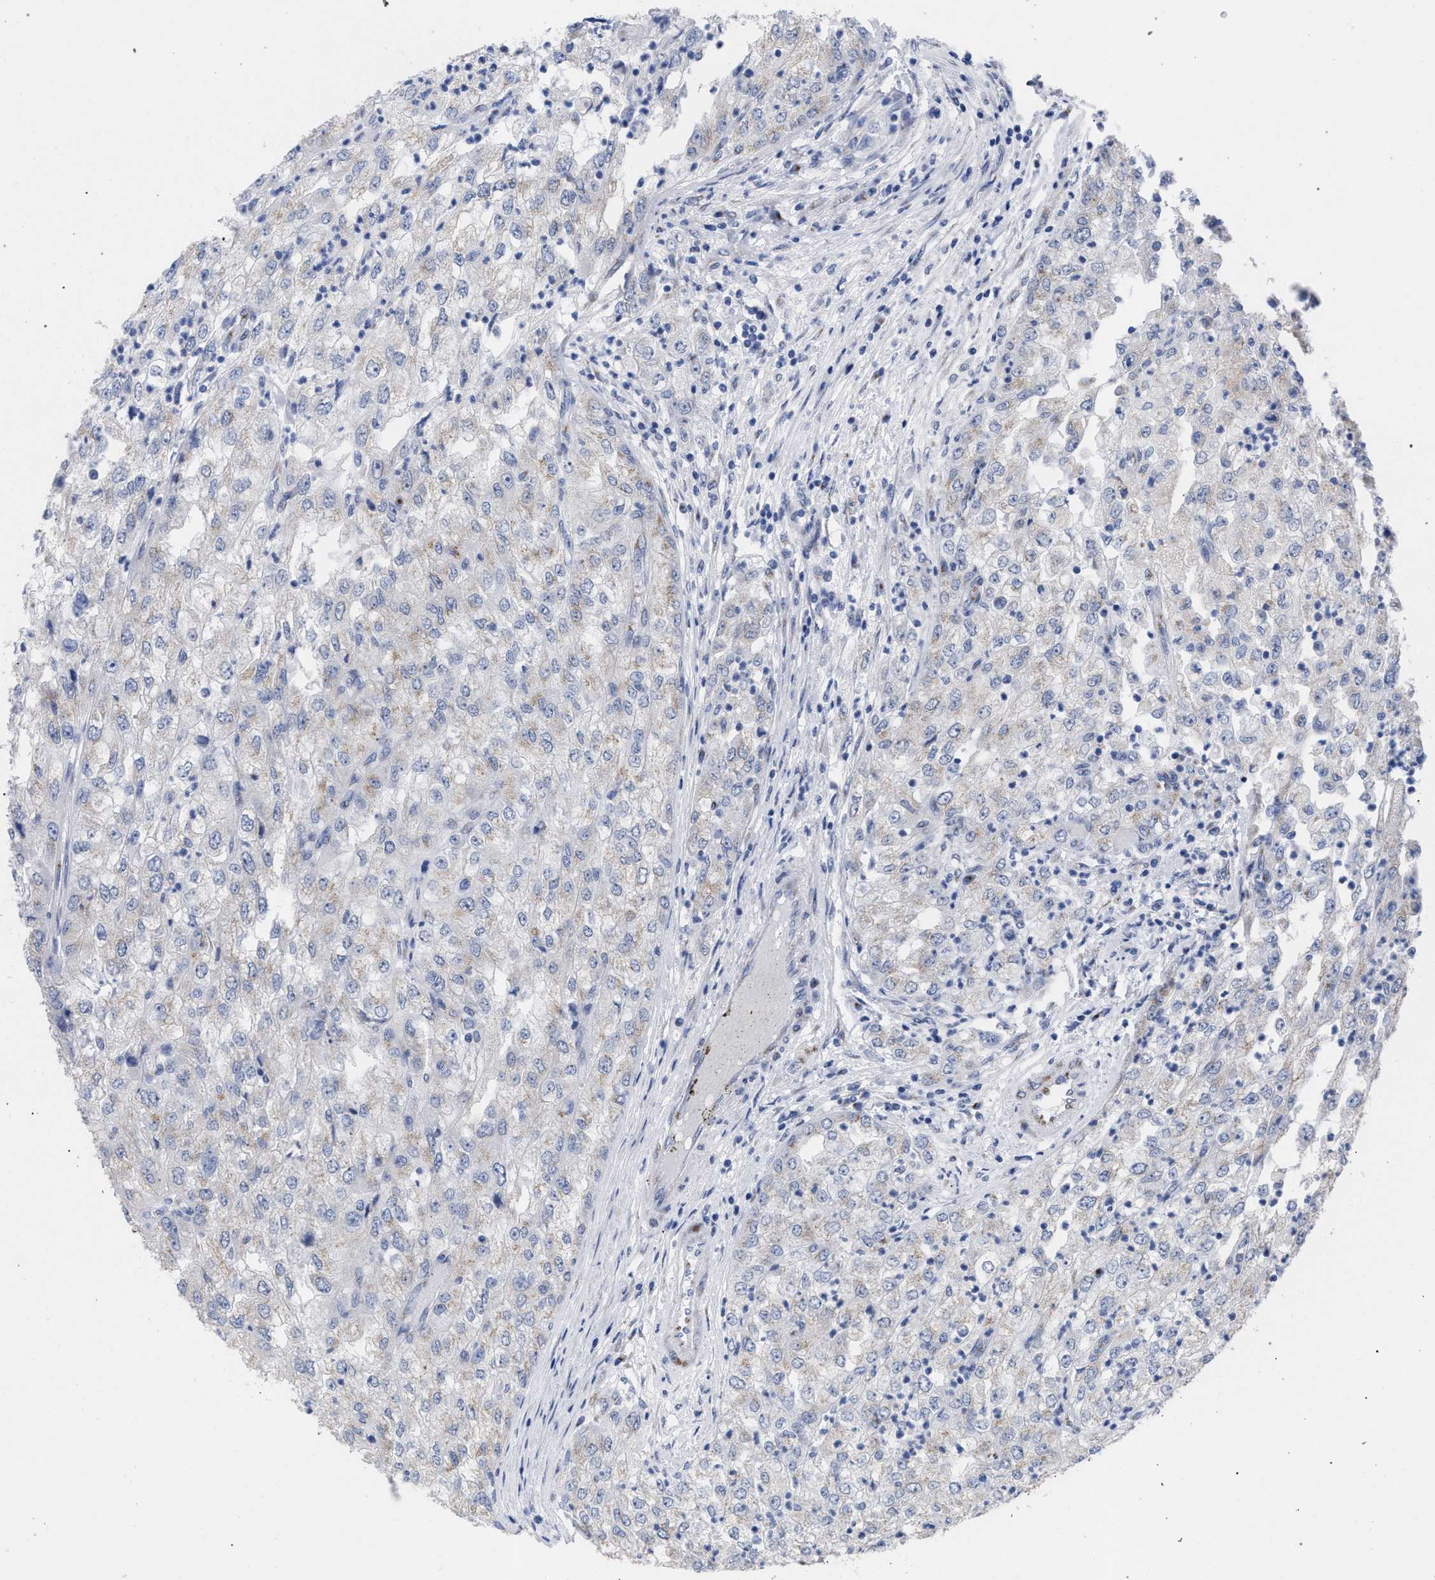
{"staining": {"intensity": "weak", "quantity": "<25%", "location": "cytoplasmic/membranous"}, "tissue": "renal cancer", "cell_type": "Tumor cells", "image_type": "cancer", "snomed": [{"axis": "morphology", "description": "Adenocarcinoma, NOS"}, {"axis": "topography", "description": "Kidney"}], "caption": "The image shows no staining of tumor cells in renal adenocarcinoma. (DAB (3,3'-diaminobenzidine) immunohistochemistry, high magnification).", "gene": "GOLGA2", "patient": {"sex": "female", "age": 54}}